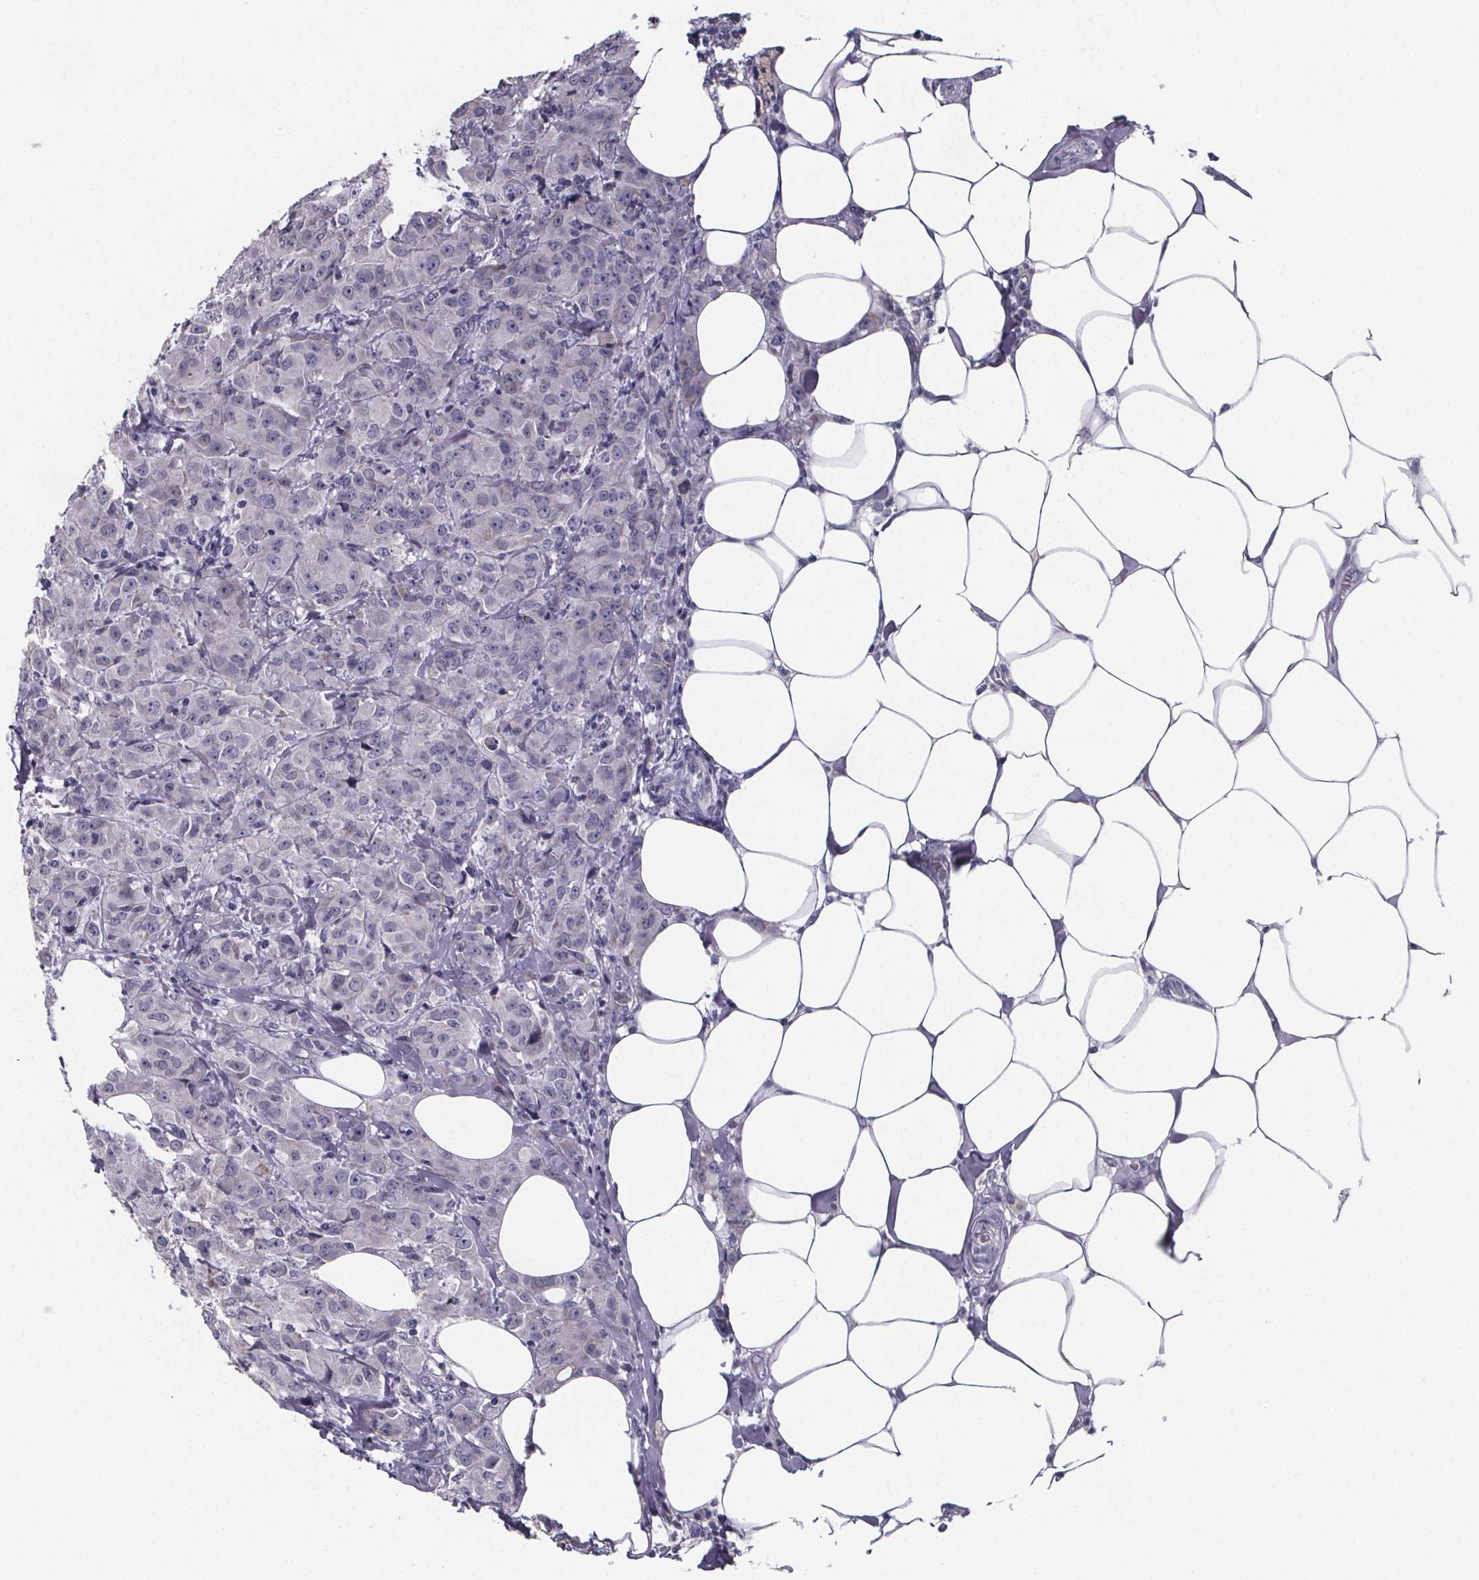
{"staining": {"intensity": "negative", "quantity": "none", "location": "none"}, "tissue": "breast cancer", "cell_type": "Tumor cells", "image_type": "cancer", "snomed": [{"axis": "morphology", "description": "Normal tissue, NOS"}, {"axis": "morphology", "description": "Duct carcinoma"}, {"axis": "topography", "description": "Breast"}], "caption": "Infiltrating ductal carcinoma (breast) stained for a protein using IHC demonstrates no expression tumor cells.", "gene": "PAH", "patient": {"sex": "female", "age": 43}}